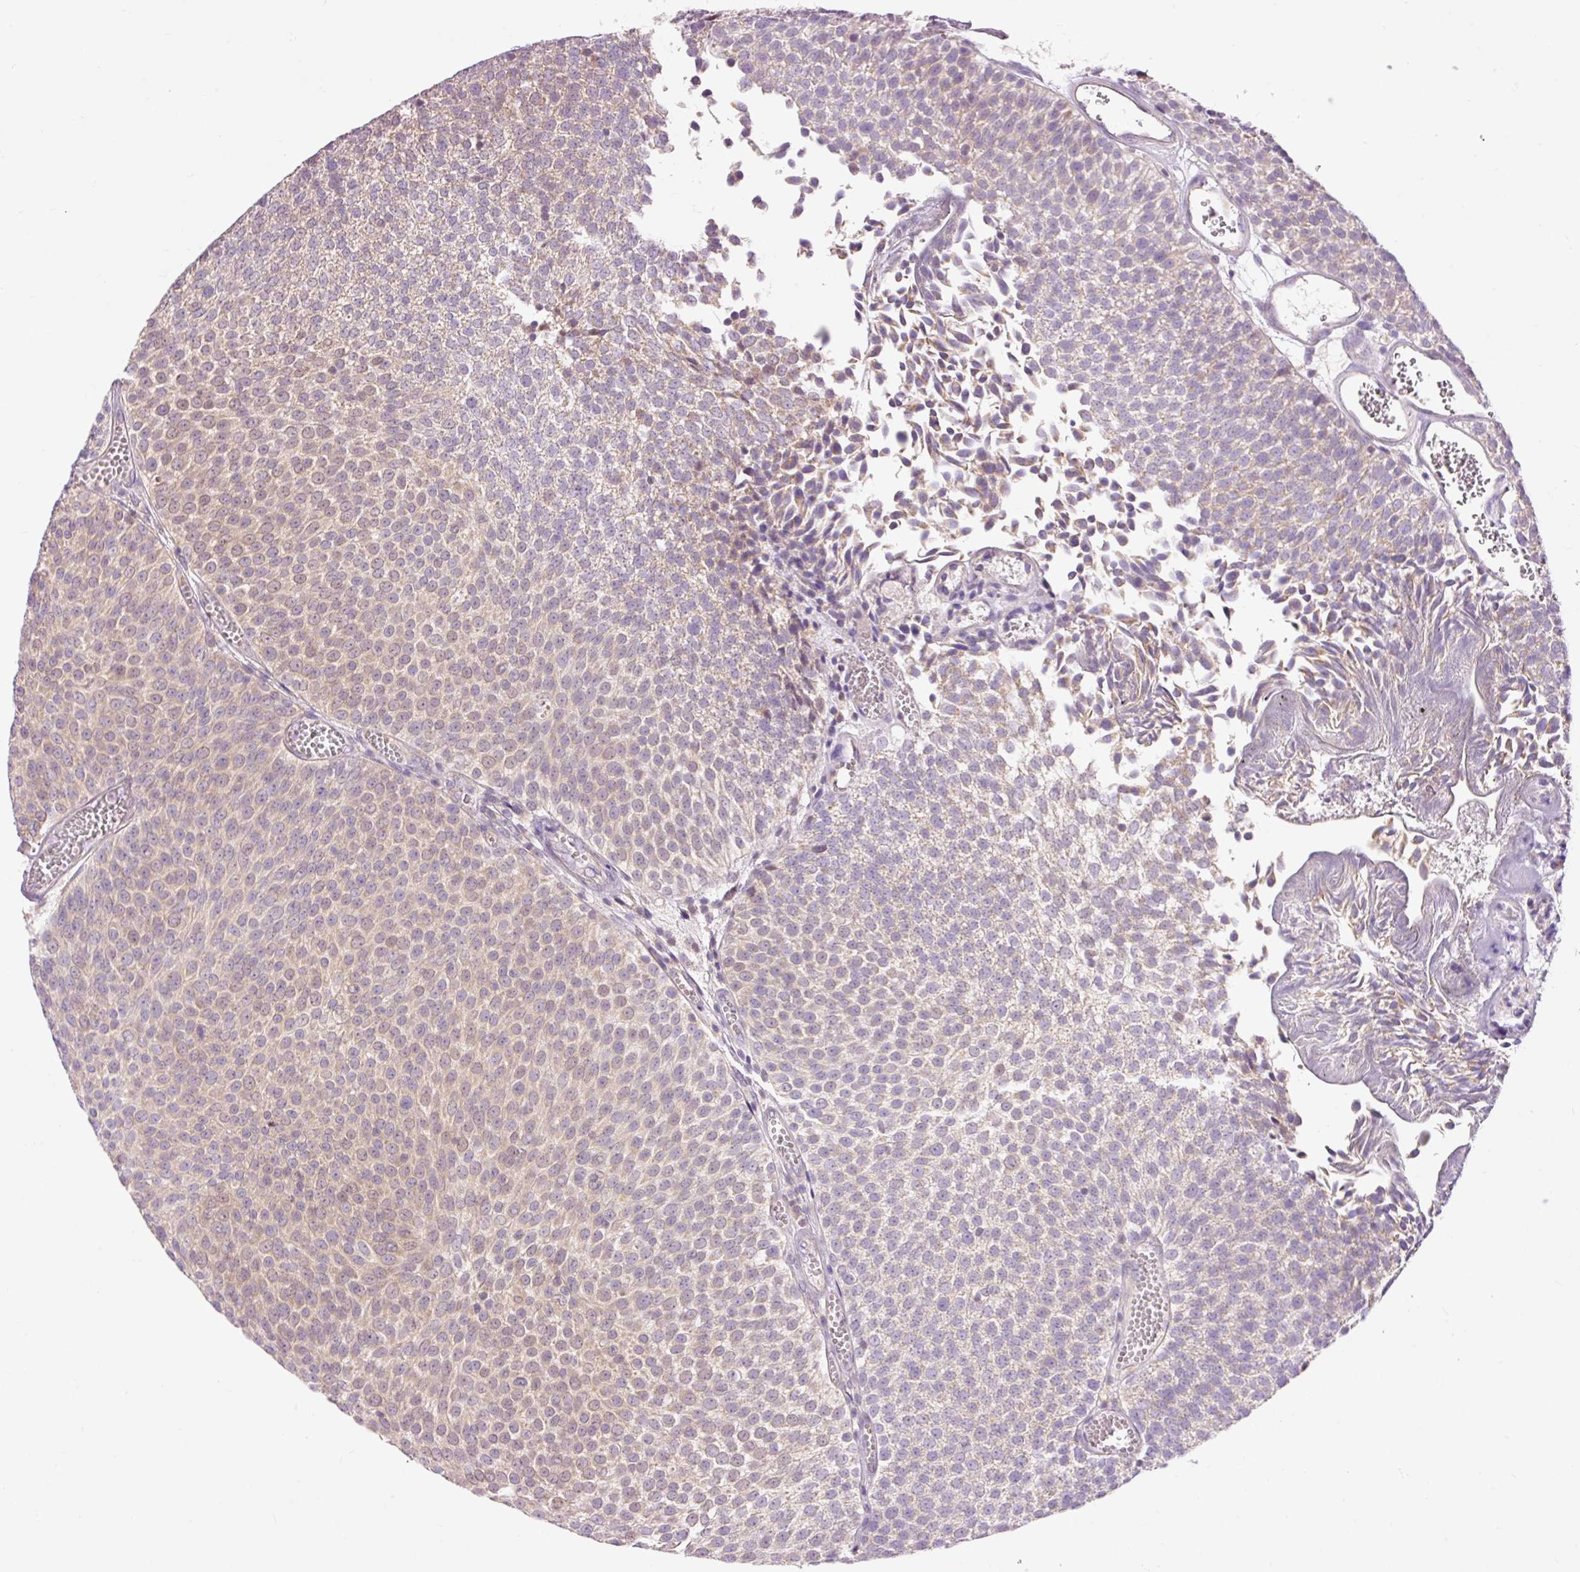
{"staining": {"intensity": "weak", "quantity": "25%-75%", "location": "nuclear"}, "tissue": "urothelial cancer", "cell_type": "Tumor cells", "image_type": "cancer", "snomed": [{"axis": "morphology", "description": "Urothelial carcinoma, Low grade"}, {"axis": "topography", "description": "Urinary bladder"}], "caption": "The immunohistochemical stain labels weak nuclear staining in tumor cells of urothelial cancer tissue.", "gene": "IMMT", "patient": {"sex": "female", "age": 79}}